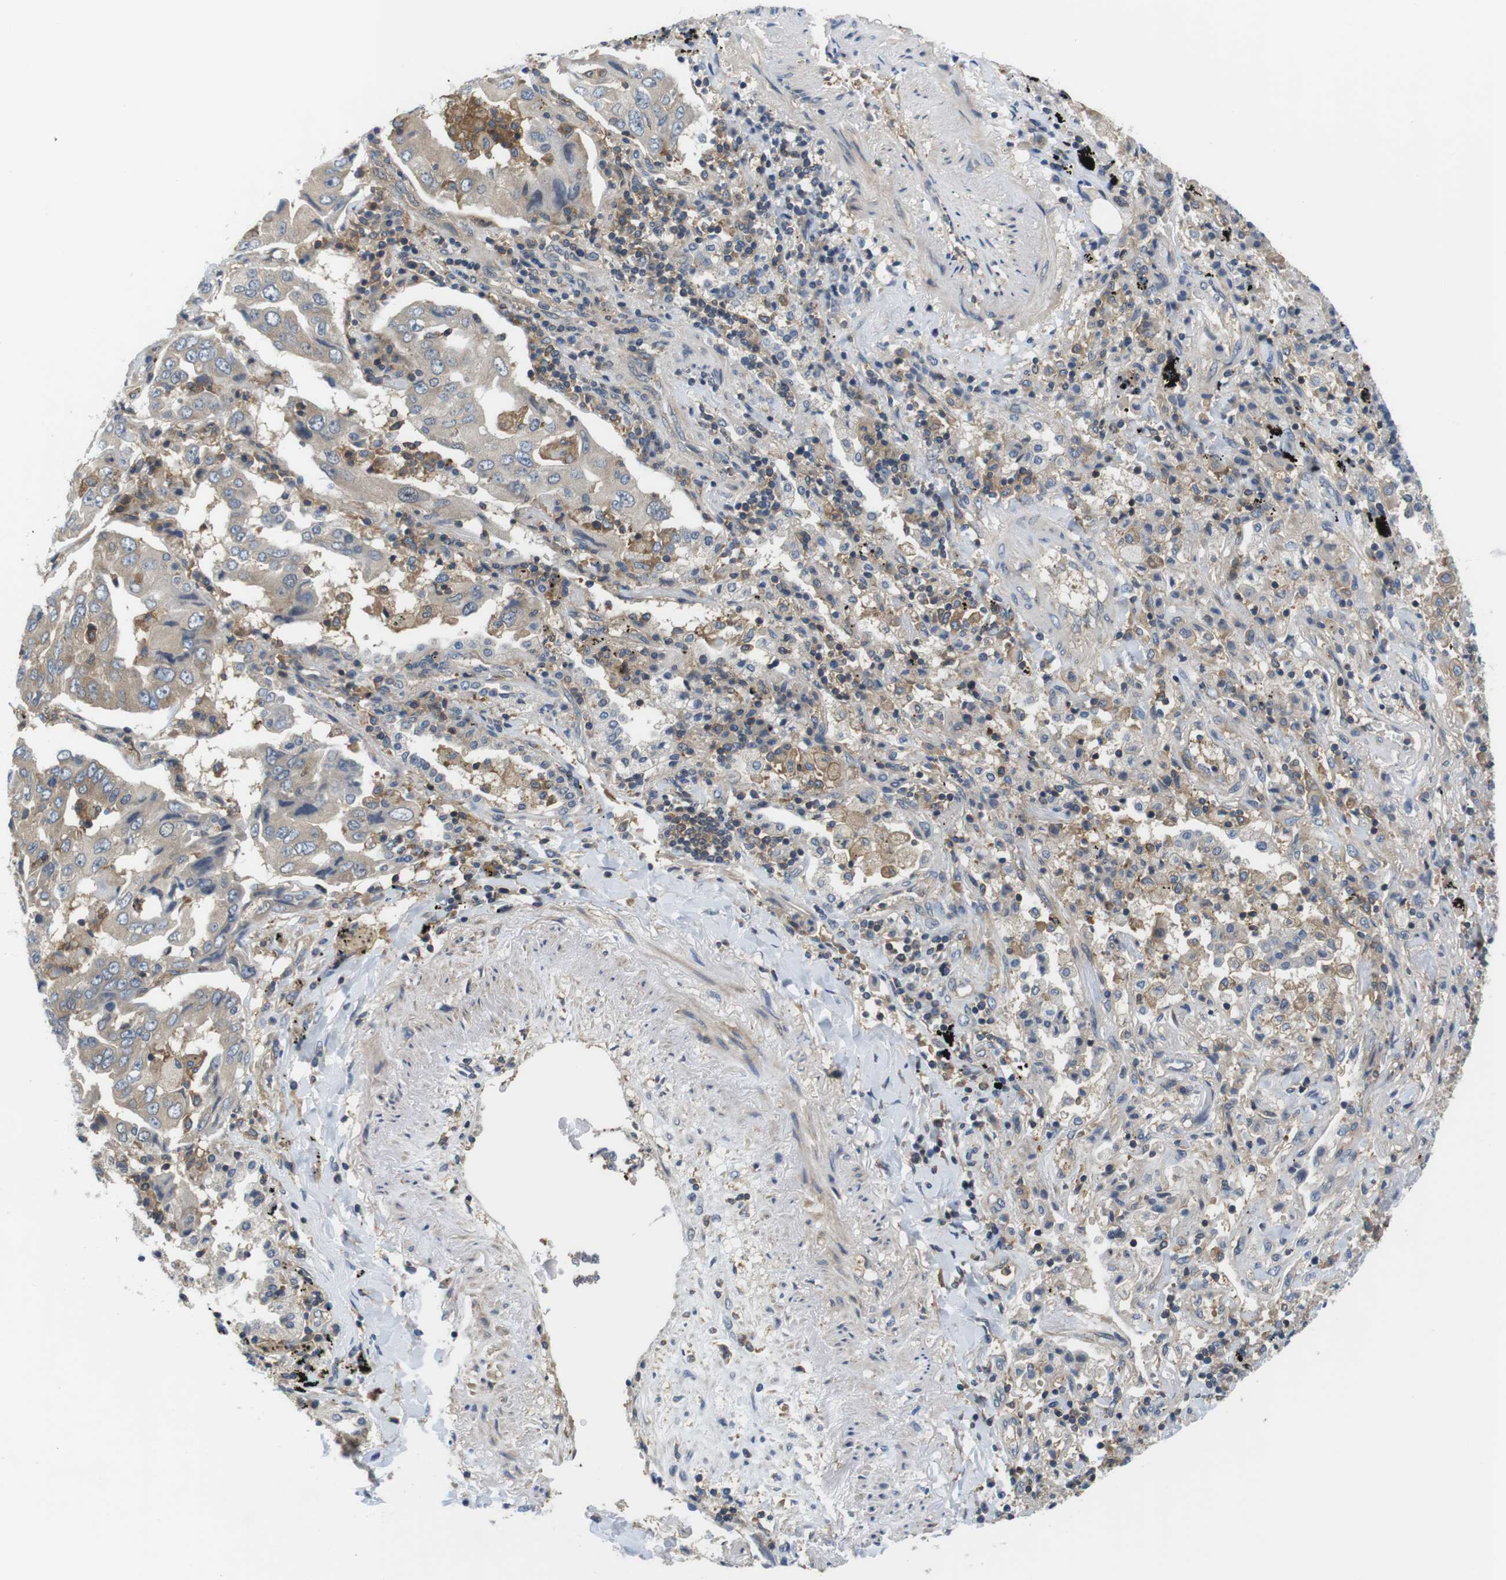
{"staining": {"intensity": "weak", "quantity": ">75%", "location": "cytoplasmic/membranous"}, "tissue": "lung cancer", "cell_type": "Tumor cells", "image_type": "cancer", "snomed": [{"axis": "morphology", "description": "Adenocarcinoma, NOS"}, {"axis": "topography", "description": "Lung"}], "caption": "Human lung cancer (adenocarcinoma) stained with a protein marker demonstrates weak staining in tumor cells.", "gene": "HERPUD2", "patient": {"sex": "female", "age": 65}}